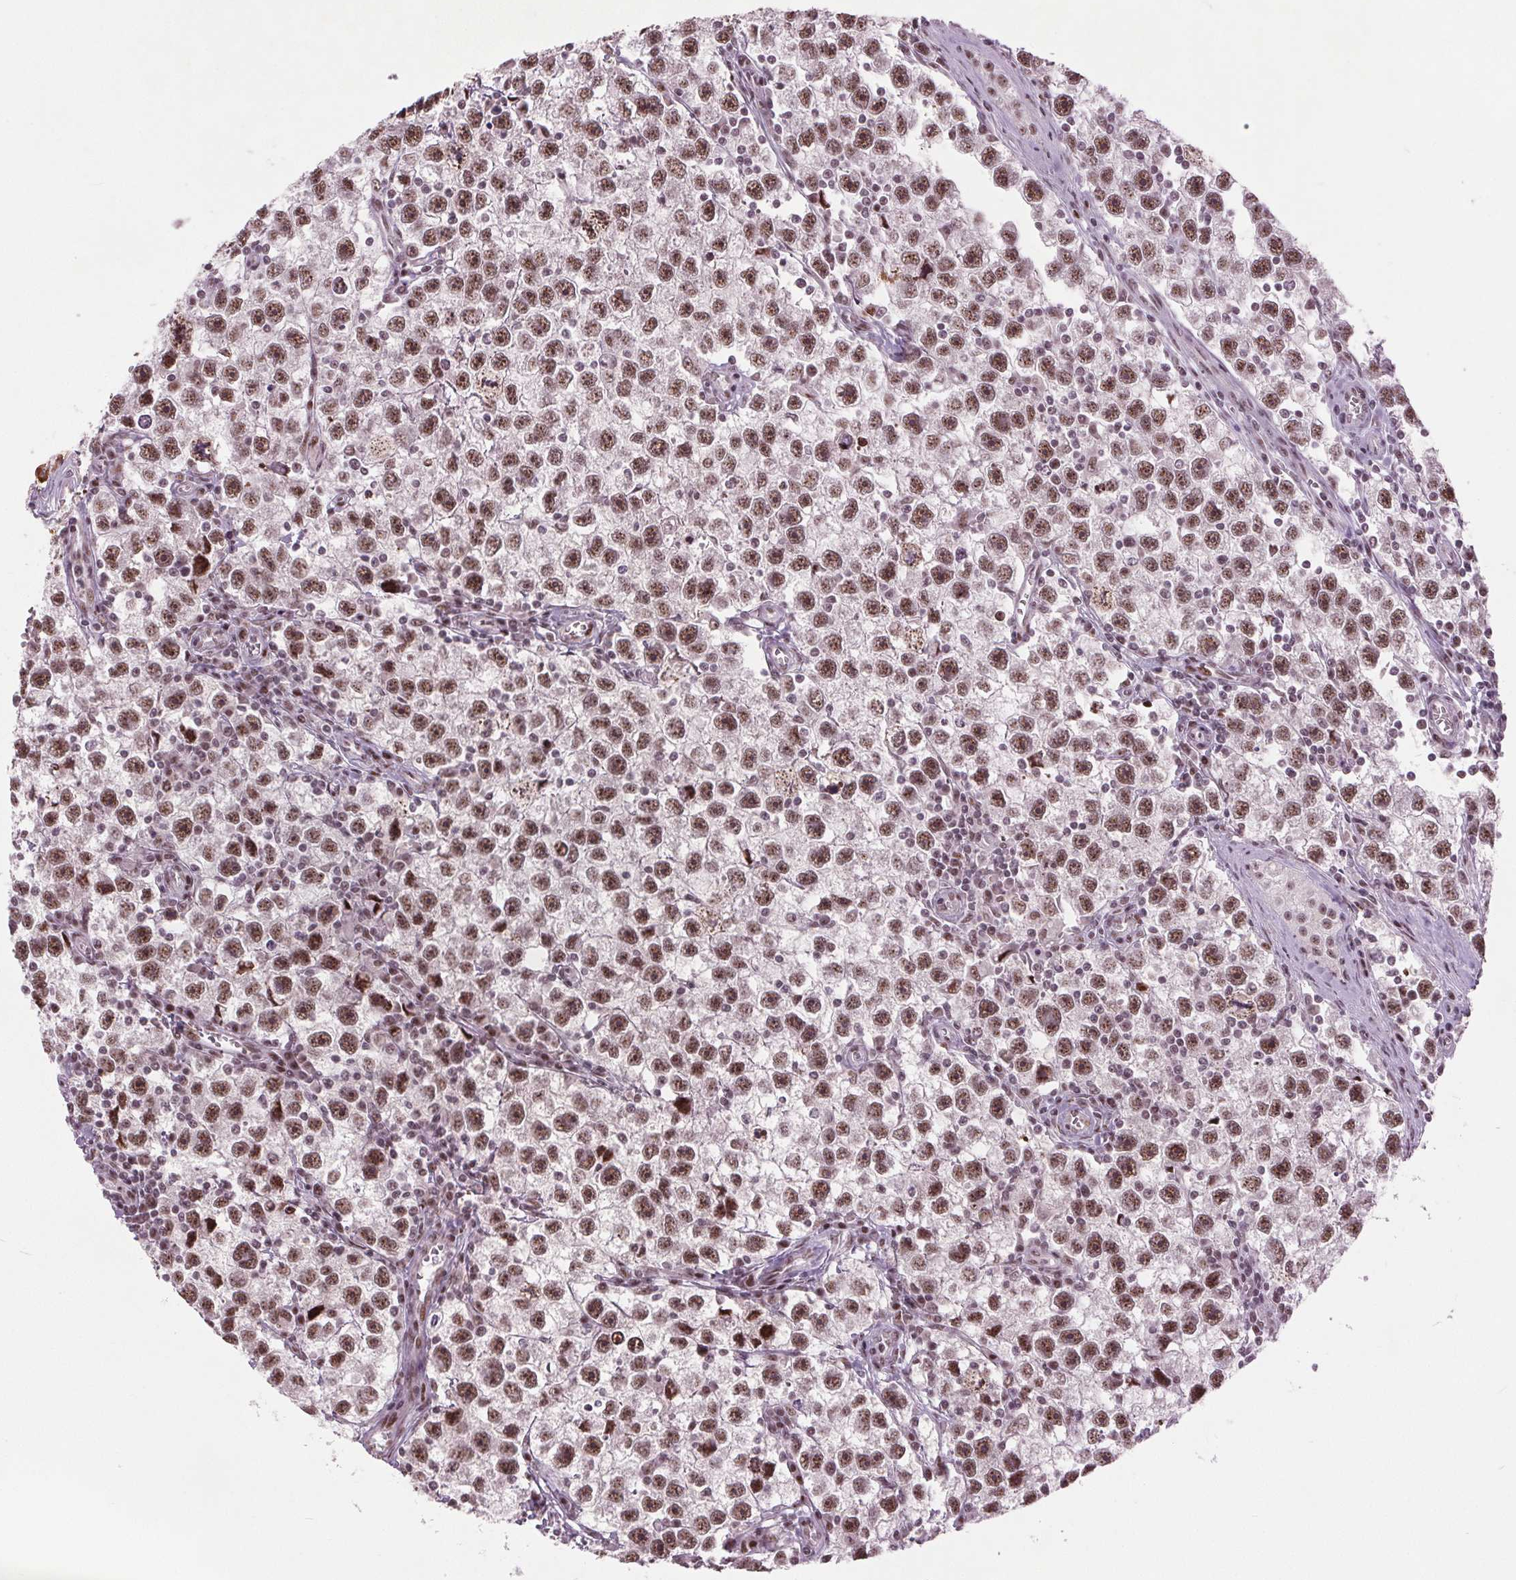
{"staining": {"intensity": "moderate", "quantity": ">75%", "location": "nuclear"}, "tissue": "testis cancer", "cell_type": "Tumor cells", "image_type": "cancer", "snomed": [{"axis": "morphology", "description": "Seminoma, NOS"}, {"axis": "topography", "description": "Testis"}], "caption": "Testis cancer stained with a protein marker shows moderate staining in tumor cells.", "gene": "TTC34", "patient": {"sex": "male", "age": 30}}